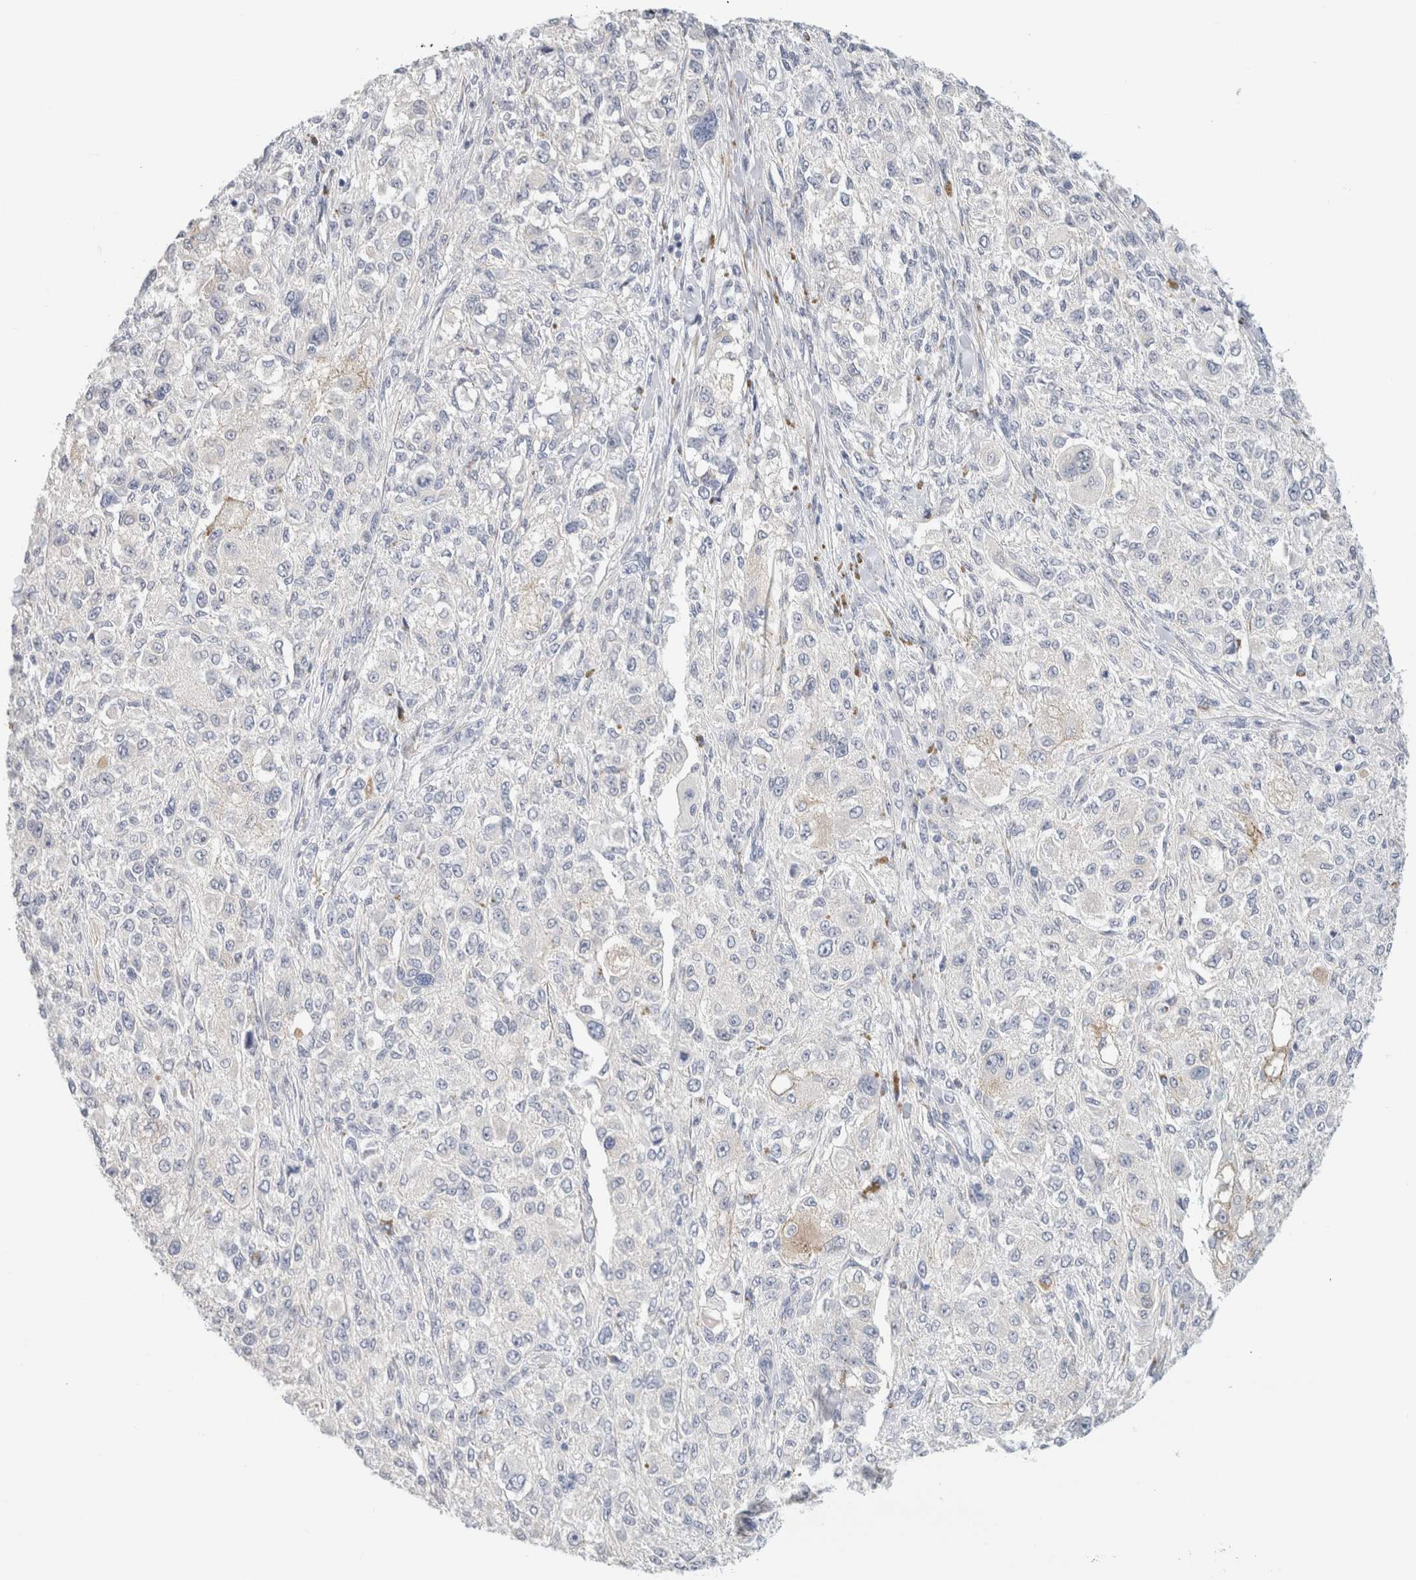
{"staining": {"intensity": "negative", "quantity": "none", "location": "none"}, "tissue": "melanoma", "cell_type": "Tumor cells", "image_type": "cancer", "snomed": [{"axis": "morphology", "description": "Necrosis, NOS"}, {"axis": "morphology", "description": "Malignant melanoma, NOS"}, {"axis": "topography", "description": "Skin"}], "caption": "Melanoma stained for a protein using immunohistochemistry (IHC) shows no staining tumor cells.", "gene": "RTN4", "patient": {"sex": "female", "age": 87}}